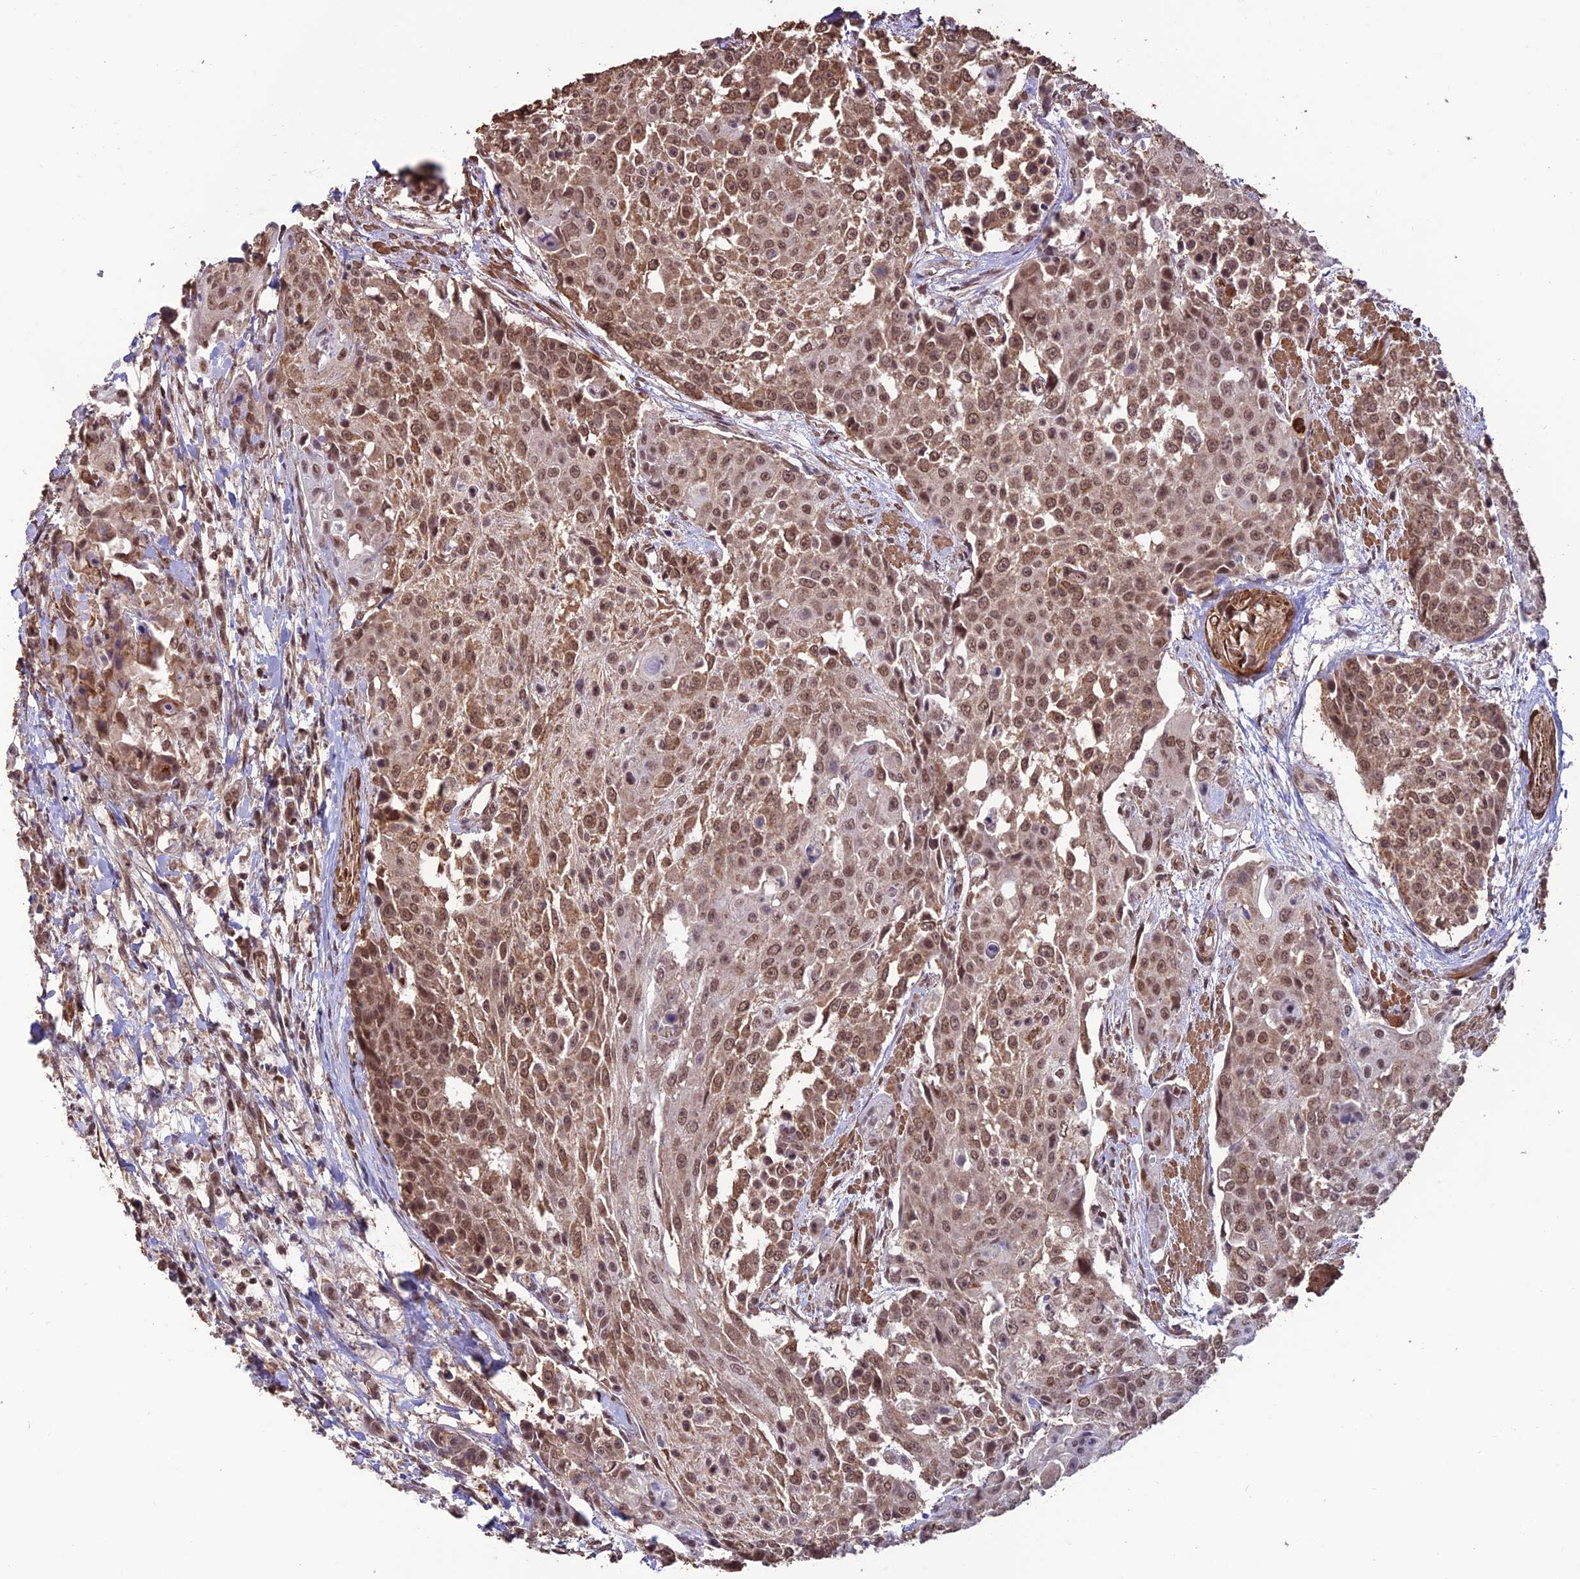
{"staining": {"intensity": "moderate", "quantity": ">75%", "location": "nuclear"}, "tissue": "urothelial cancer", "cell_type": "Tumor cells", "image_type": "cancer", "snomed": [{"axis": "morphology", "description": "Urothelial carcinoma, High grade"}, {"axis": "topography", "description": "Urinary bladder"}], "caption": "Immunohistochemical staining of urothelial cancer shows medium levels of moderate nuclear staining in about >75% of tumor cells. (DAB (3,3'-diaminobenzidine) IHC, brown staining for protein, blue staining for nuclei).", "gene": "CABIN1", "patient": {"sex": "female", "age": 63}}